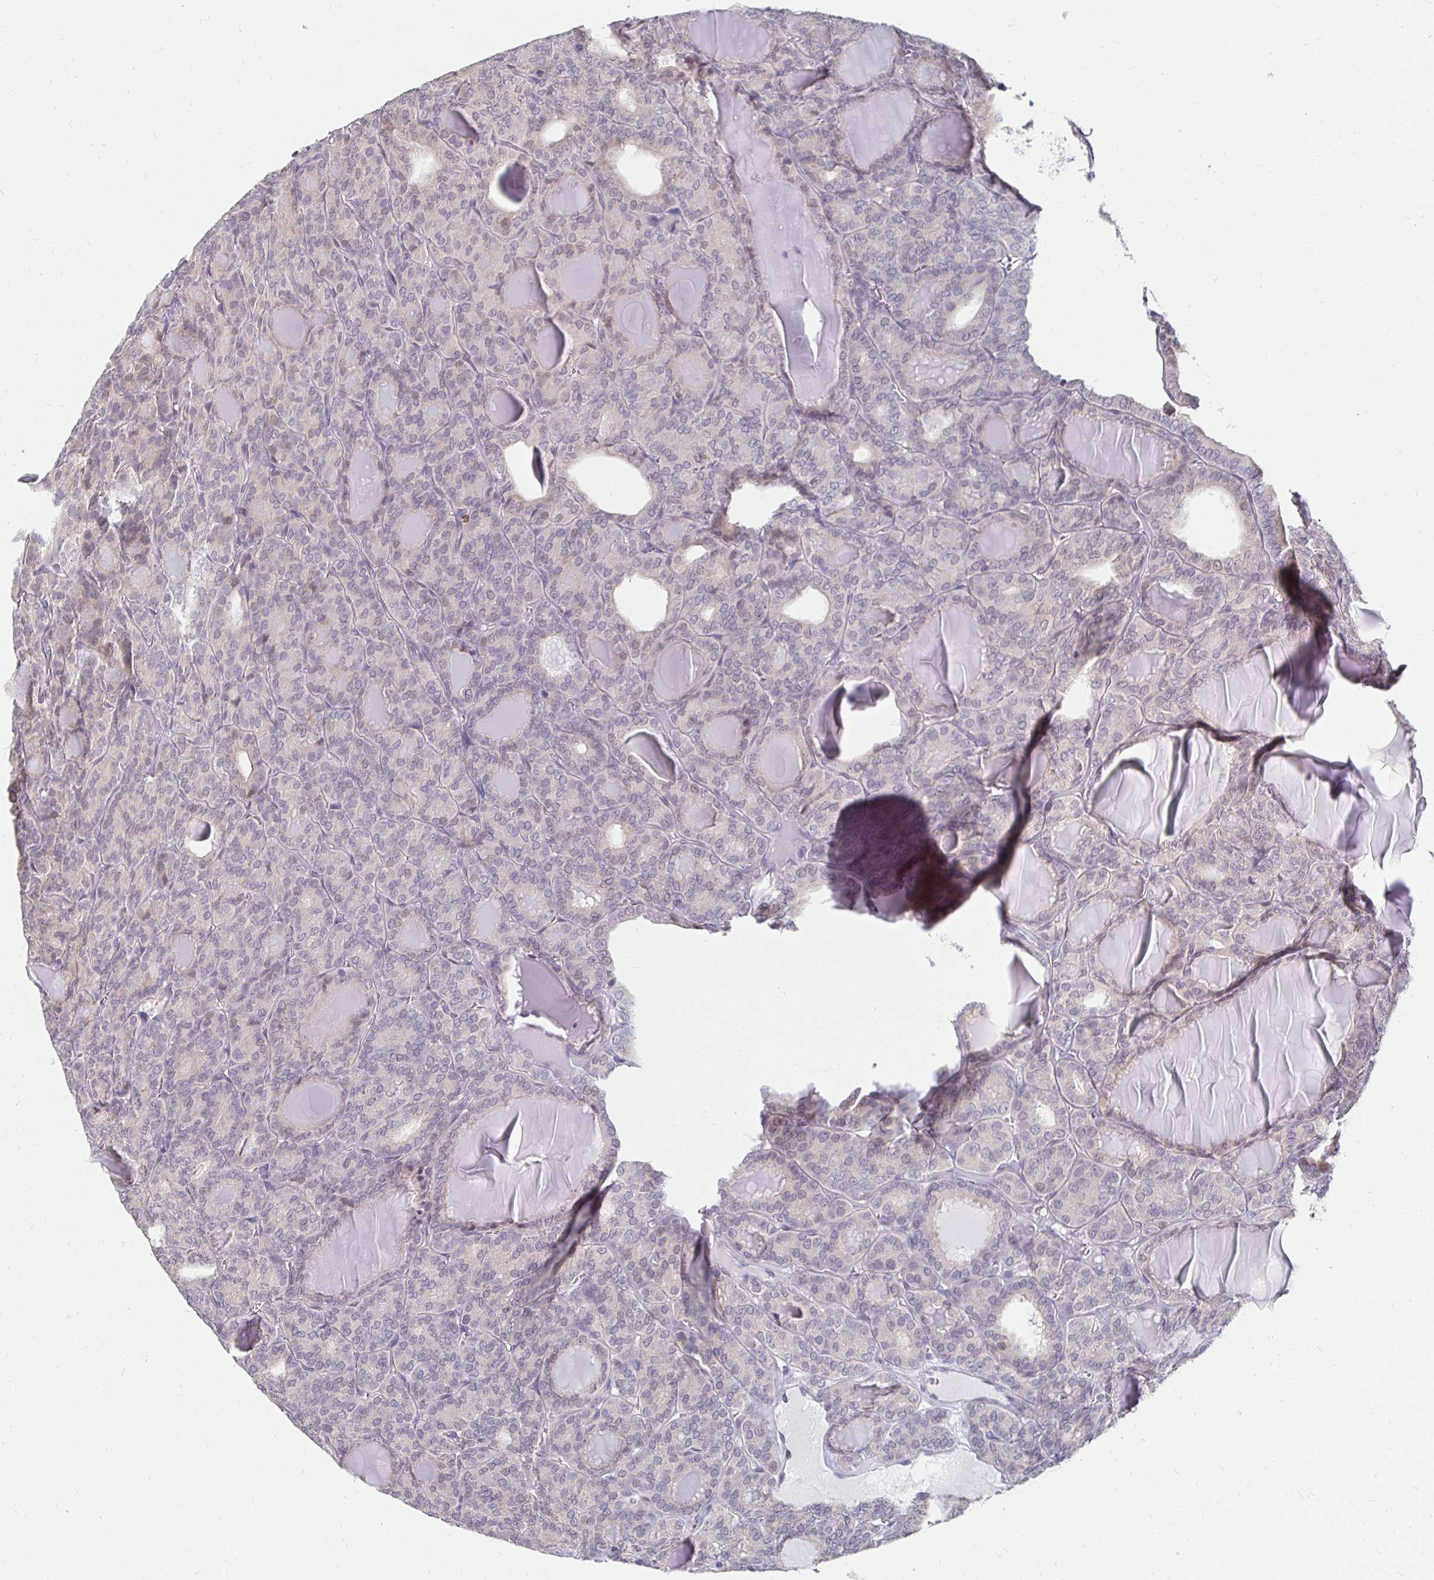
{"staining": {"intensity": "weak", "quantity": "25%-75%", "location": "cytoplasmic/membranous,nuclear"}, "tissue": "thyroid cancer", "cell_type": "Tumor cells", "image_type": "cancer", "snomed": [{"axis": "morphology", "description": "Follicular adenoma carcinoma, NOS"}, {"axis": "topography", "description": "Thyroid gland"}], "caption": "Weak cytoplasmic/membranous and nuclear protein positivity is seen in approximately 25%-75% of tumor cells in thyroid follicular adenoma carcinoma.", "gene": "PADI2", "patient": {"sex": "male", "age": 74}}